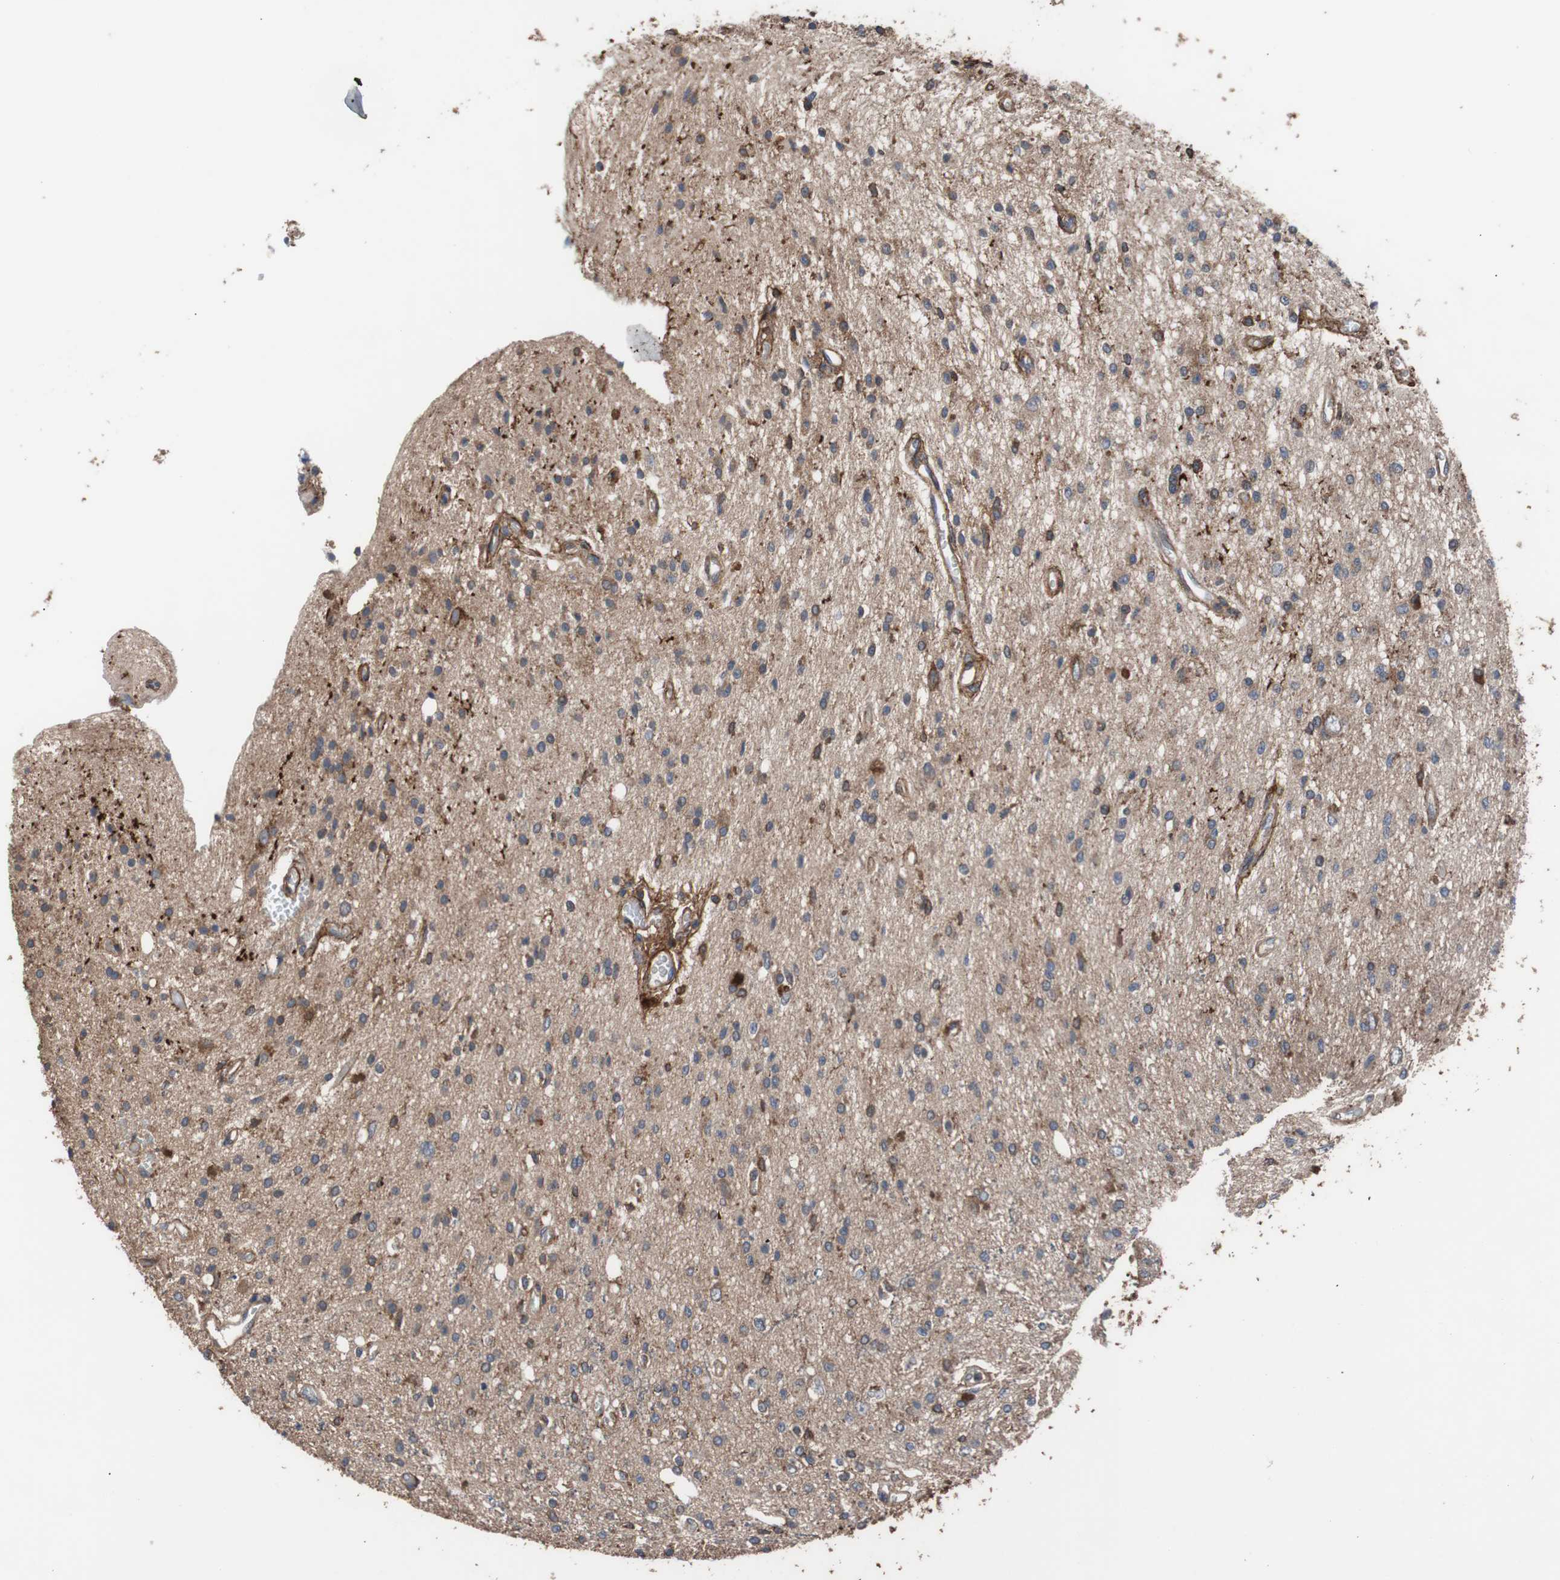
{"staining": {"intensity": "moderate", "quantity": "<25%", "location": "cytoplasmic/membranous"}, "tissue": "glioma", "cell_type": "Tumor cells", "image_type": "cancer", "snomed": [{"axis": "morphology", "description": "Glioma, malignant, High grade"}, {"axis": "topography", "description": "Brain"}], "caption": "A photomicrograph showing moderate cytoplasmic/membranous positivity in about <25% of tumor cells in malignant glioma (high-grade), as visualized by brown immunohistochemical staining.", "gene": "COL6A2", "patient": {"sex": "male", "age": 47}}